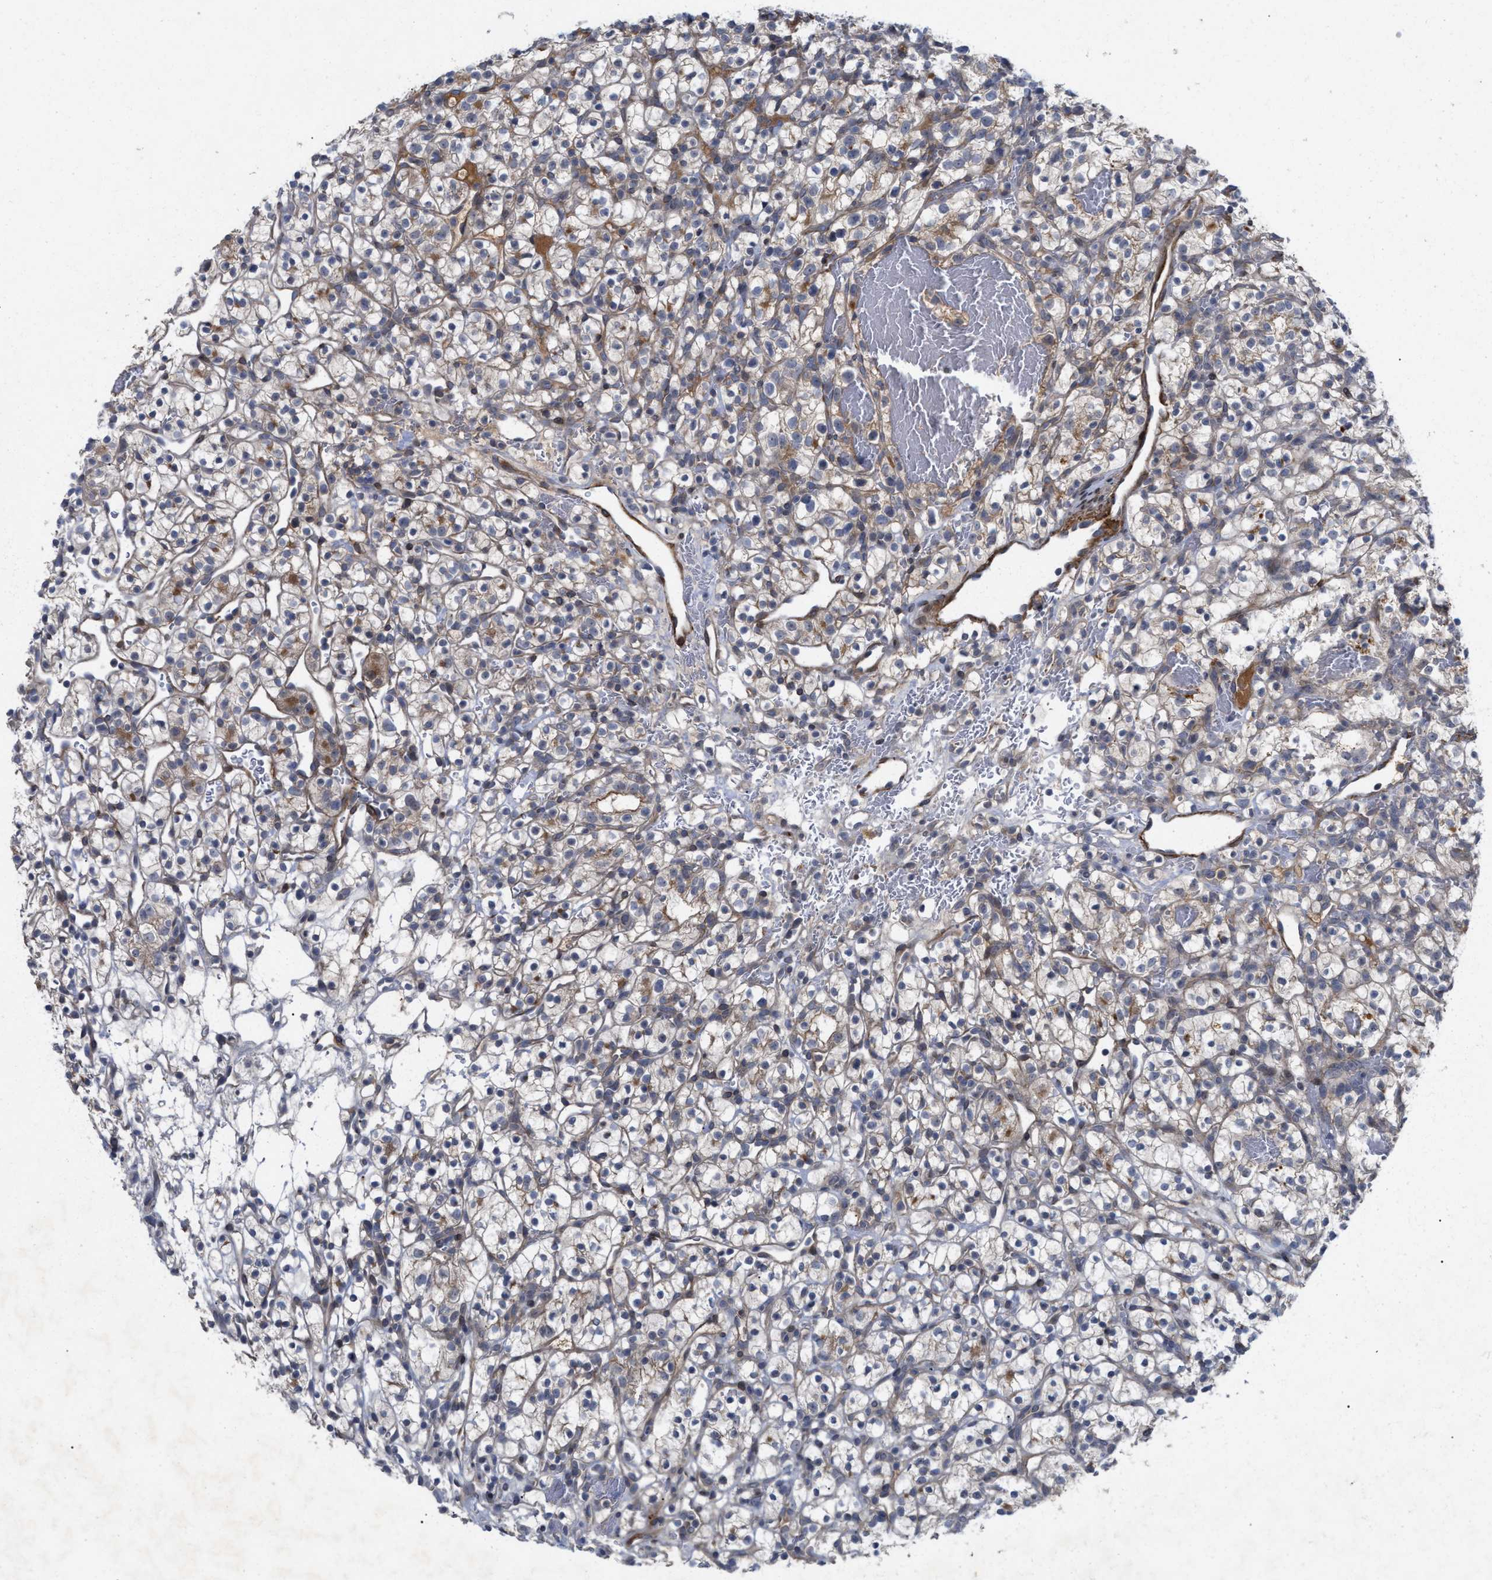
{"staining": {"intensity": "weak", "quantity": "<25%", "location": "cytoplasmic/membranous"}, "tissue": "renal cancer", "cell_type": "Tumor cells", "image_type": "cancer", "snomed": [{"axis": "morphology", "description": "Adenocarcinoma, NOS"}, {"axis": "topography", "description": "Kidney"}], "caption": "Image shows no protein expression in tumor cells of renal cancer tissue. (Brightfield microscopy of DAB immunohistochemistry (IHC) at high magnification).", "gene": "ST6GALNAC6", "patient": {"sex": "female", "age": 57}}